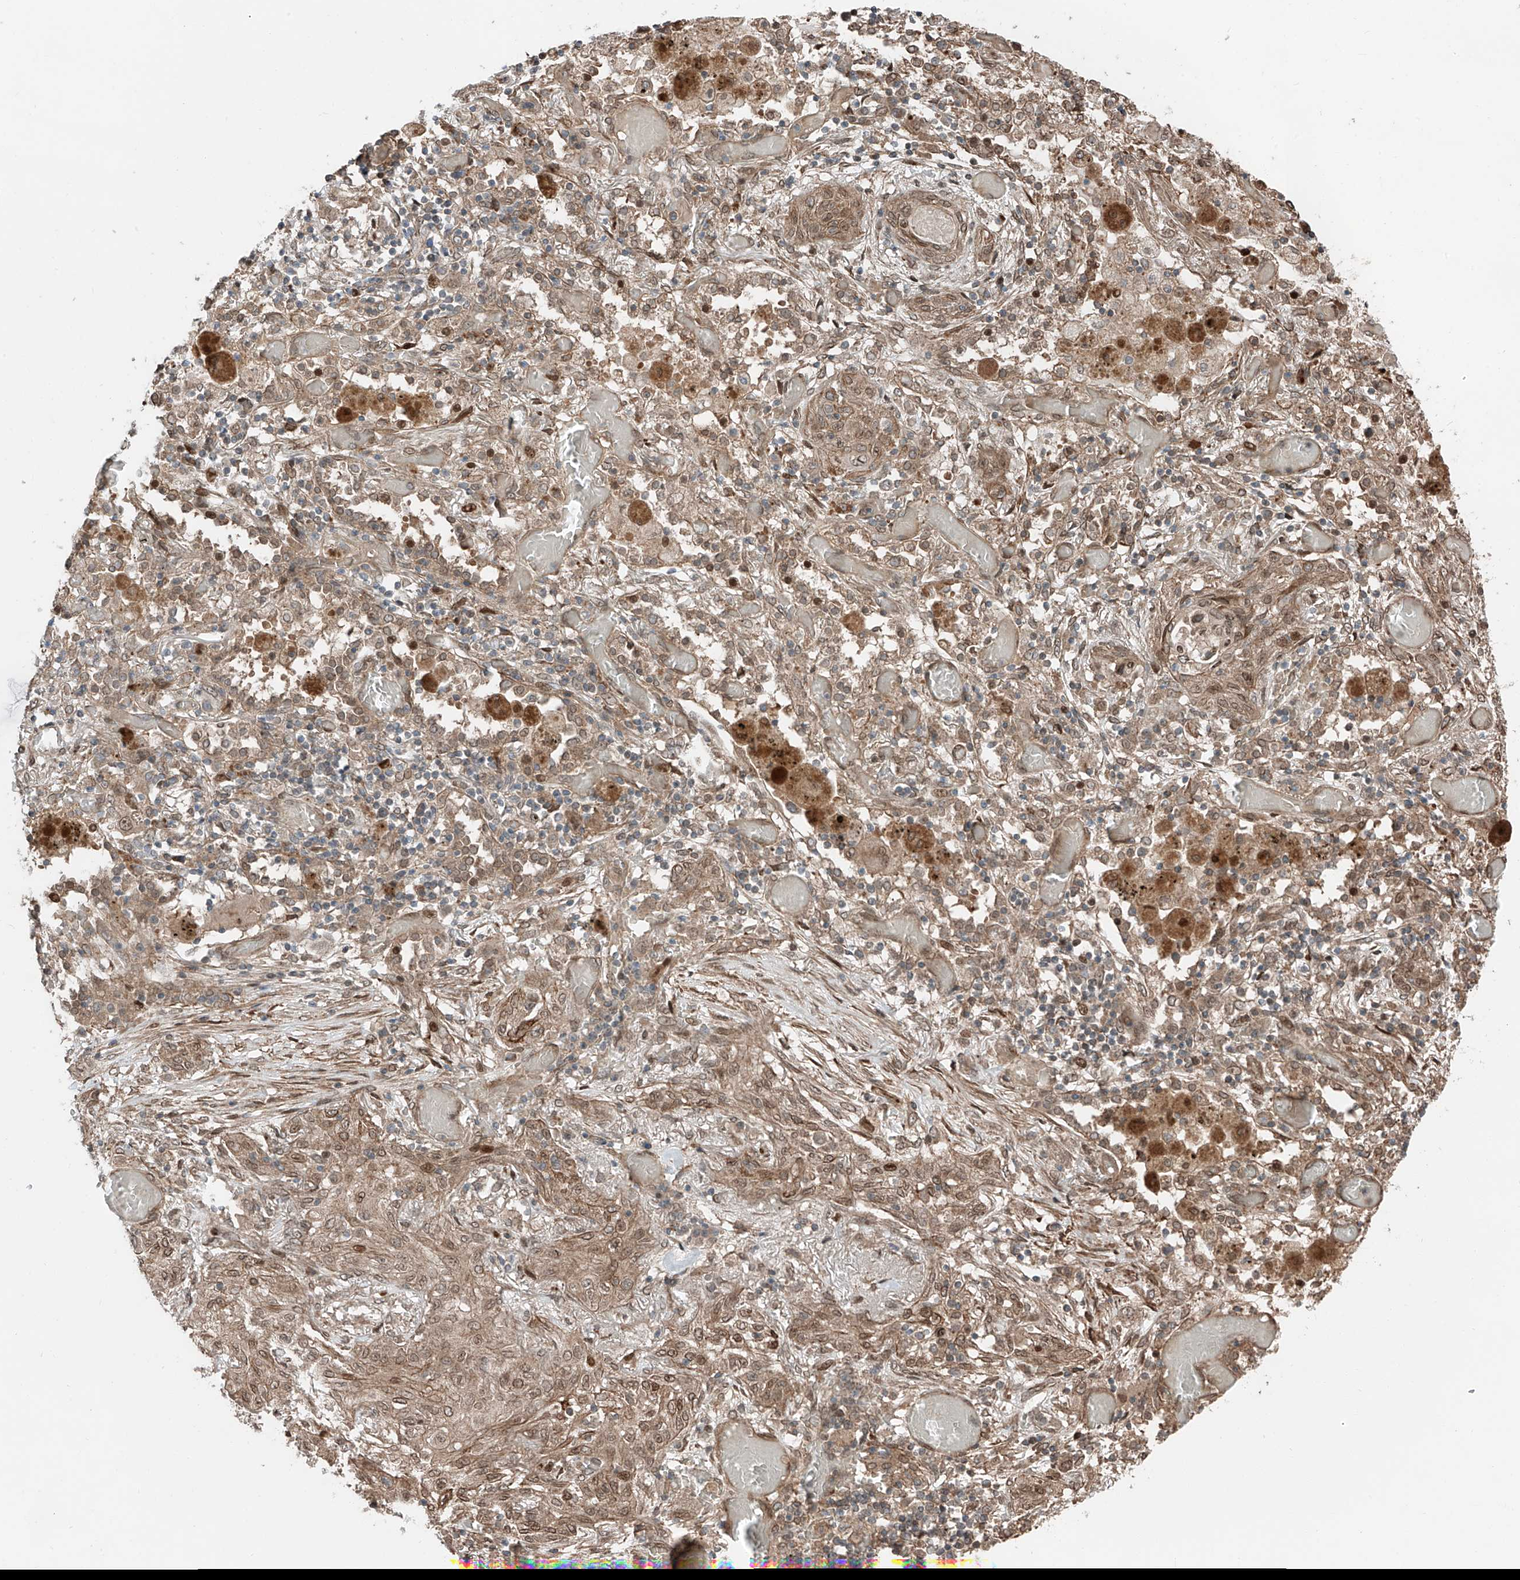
{"staining": {"intensity": "moderate", "quantity": ">75%", "location": "cytoplasmic/membranous,nuclear"}, "tissue": "lung cancer", "cell_type": "Tumor cells", "image_type": "cancer", "snomed": [{"axis": "morphology", "description": "Squamous cell carcinoma, NOS"}, {"axis": "topography", "description": "Lung"}], "caption": "A histopathology image of squamous cell carcinoma (lung) stained for a protein displays moderate cytoplasmic/membranous and nuclear brown staining in tumor cells.", "gene": "CEP162", "patient": {"sex": "female", "age": 47}}